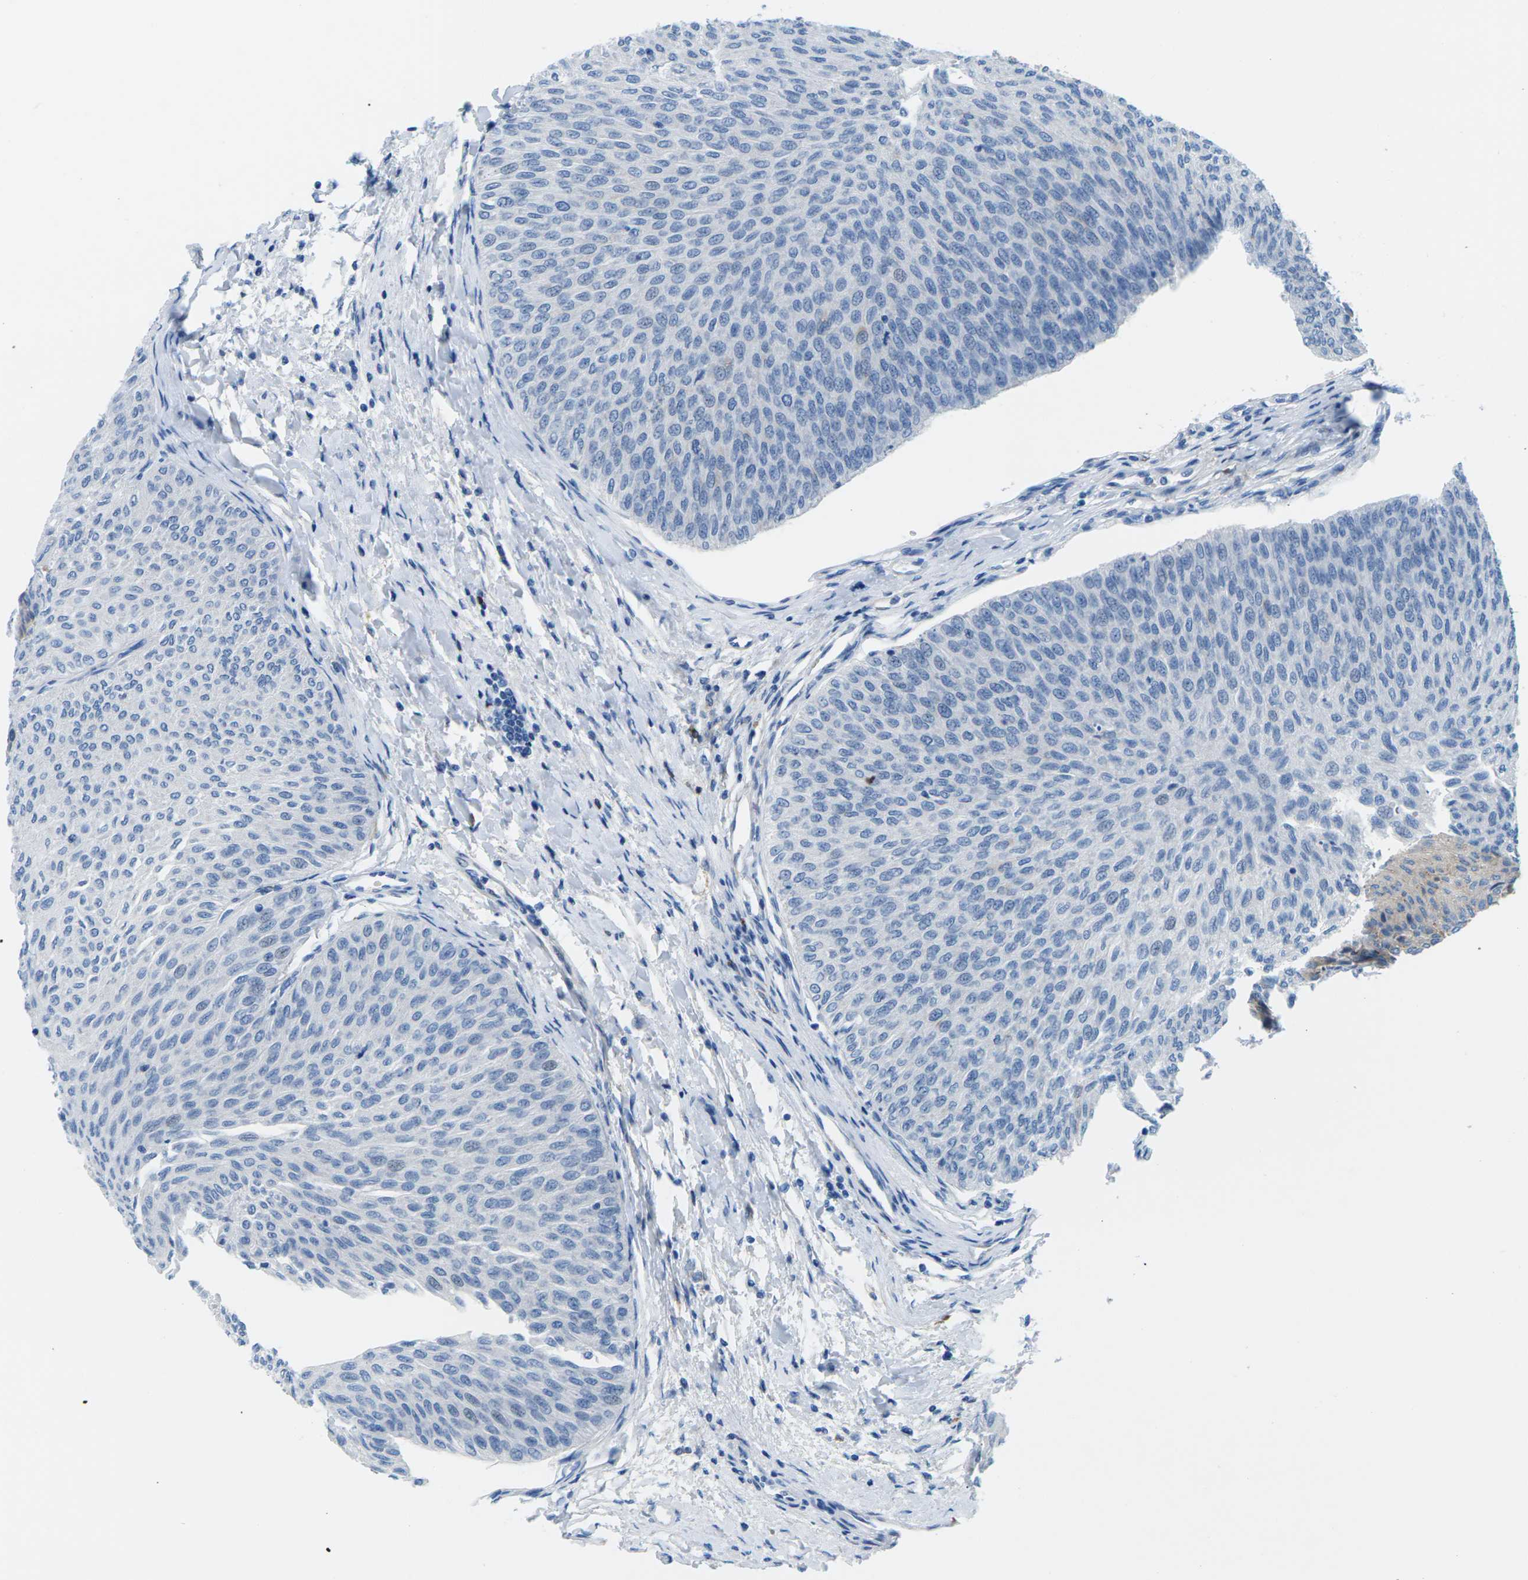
{"staining": {"intensity": "negative", "quantity": "none", "location": "none"}, "tissue": "urothelial cancer", "cell_type": "Tumor cells", "image_type": "cancer", "snomed": [{"axis": "morphology", "description": "Urothelial carcinoma, Low grade"}, {"axis": "topography", "description": "Urinary bladder"}], "caption": "Protein analysis of urothelial cancer reveals no significant expression in tumor cells.", "gene": "SYNGR2", "patient": {"sex": "male", "age": 78}}